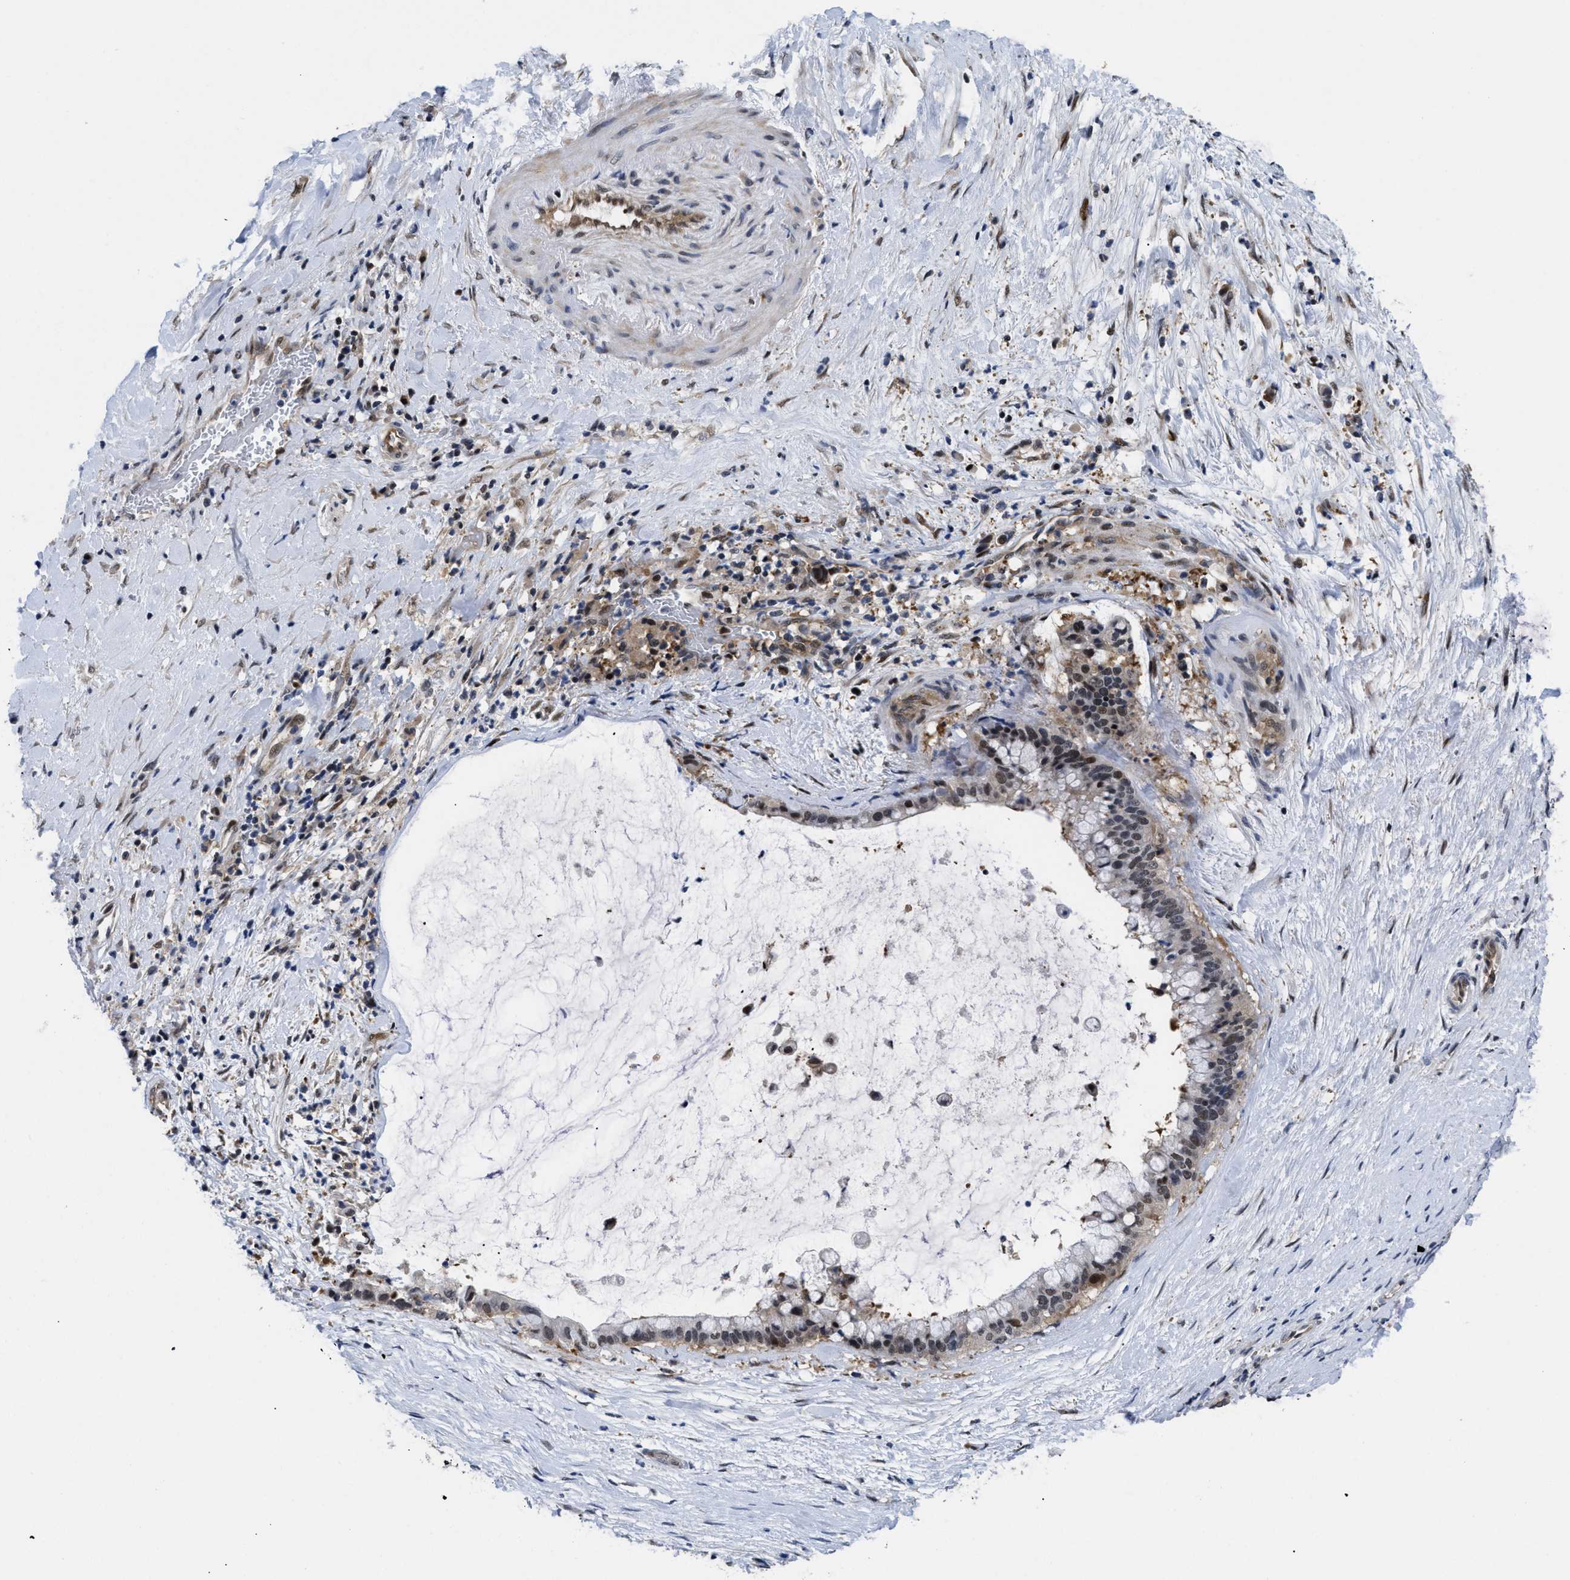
{"staining": {"intensity": "moderate", "quantity": "25%-75%", "location": "nuclear"}, "tissue": "pancreatic cancer", "cell_type": "Tumor cells", "image_type": "cancer", "snomed": [{"axis": "morphology", "description": "Adenocarcinoma, NOS"}, {"axis": "topography", "description": "Pancreas"}], "caption": "Protein staining demonstrates moderate nuclear expression in about 25%-75% of tumor cells in pancreatic cancer.", "gene": "SLC29A2", "patient": {"sex": "male", "age": 41}}